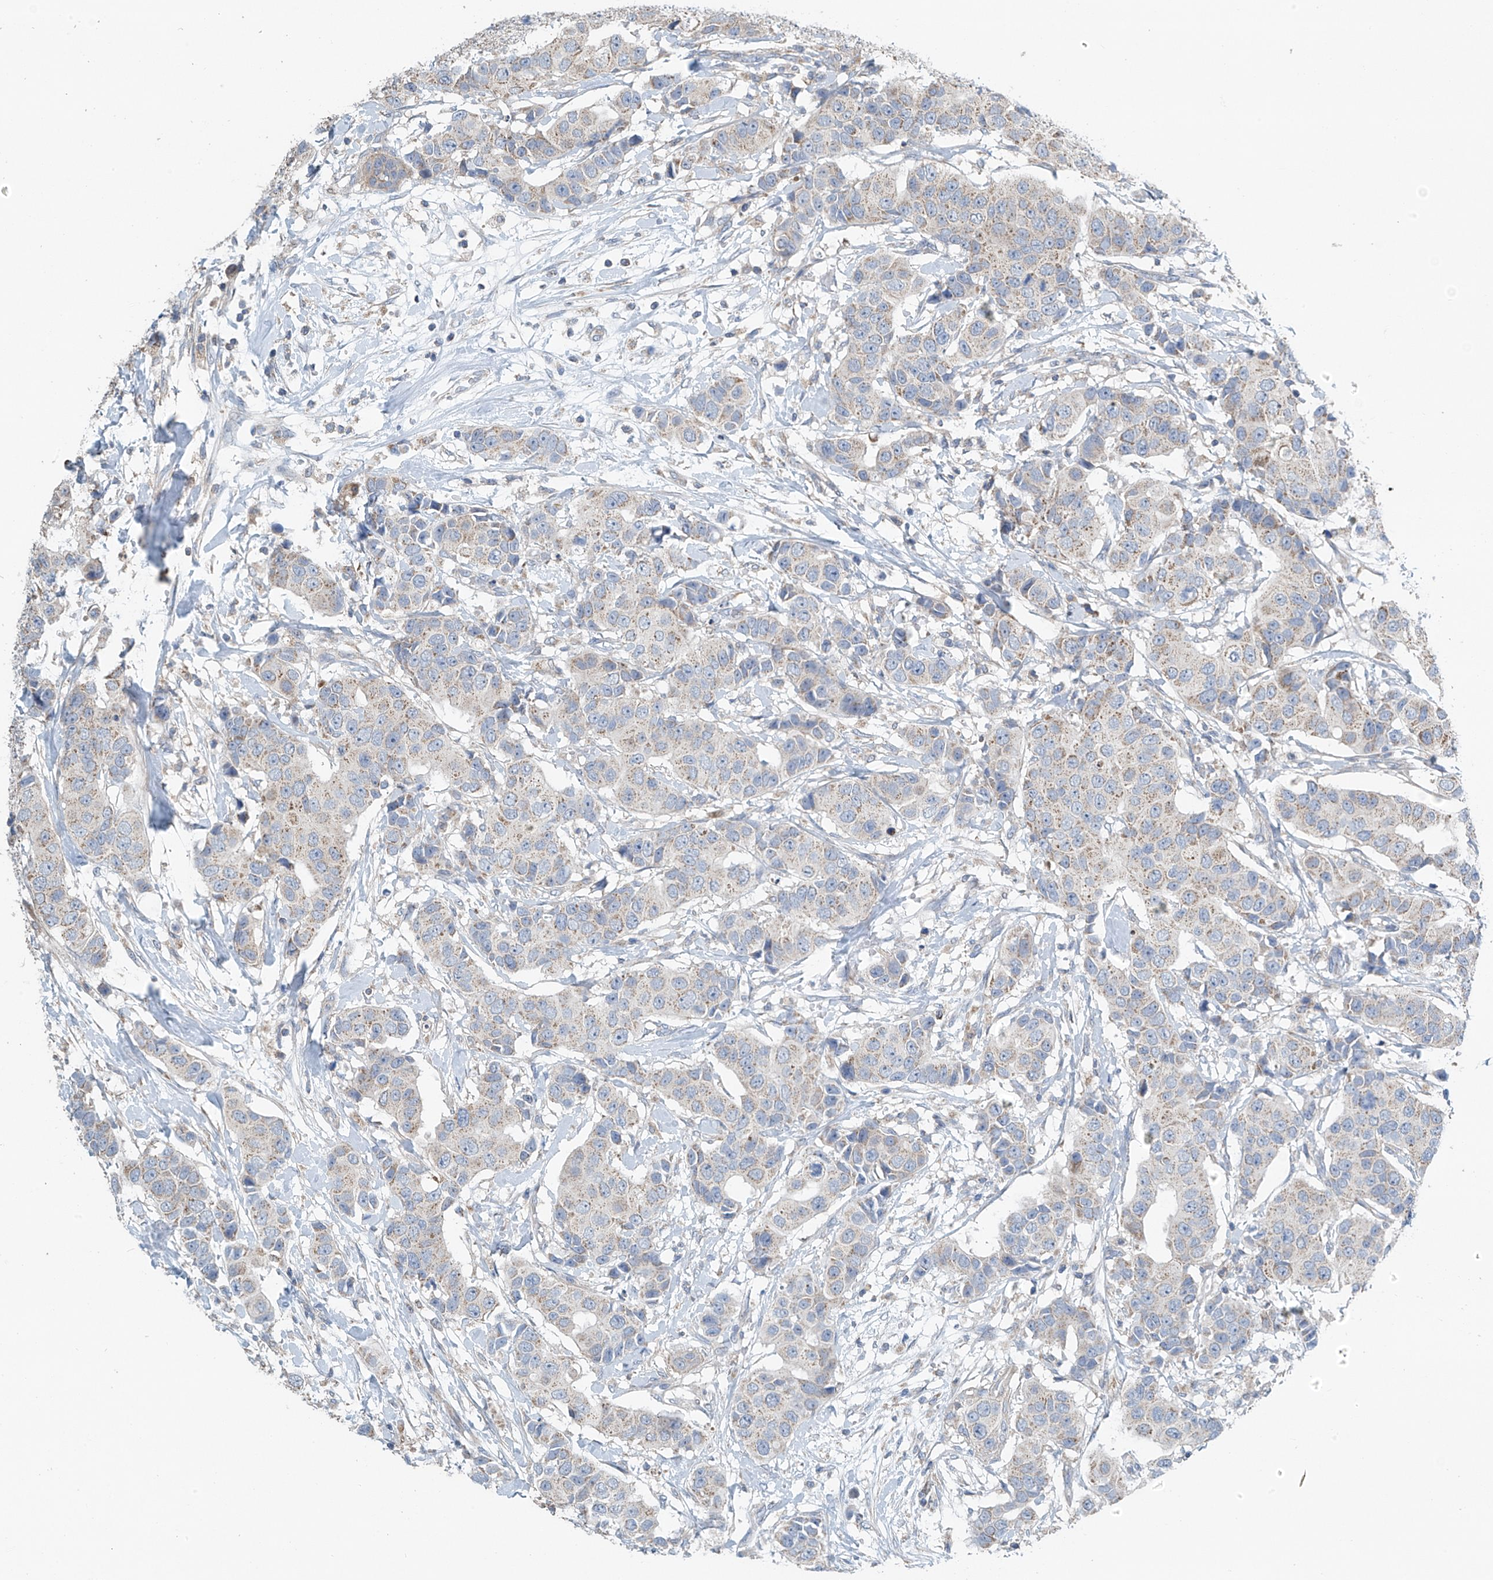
{"staining": {"intensity": "weak", "quantity": "25%-75%", "location": "cytoplasmic/membranous"}, "tissue": "breast cancer", "cell_type": "Tumor cells", "image_type": "cancer", "snomed": [{"axis": "morphology", "description": "Normal tissue, NOS"}, {"axis": "morphology", "description": "Duct carcinoma"}, {"axis": "topography", "description": "Breast"}], "caption": "DAB (3,3'-diaminobenzidine) immunohistochemical staining of breast intraductal carcinoma exhibits weak cytoplasmic/membranous protein staining in approximately 25%-75% of tumor cells.", "gene": "SYN3", "patient": {"sex": "female", "age": 39}}